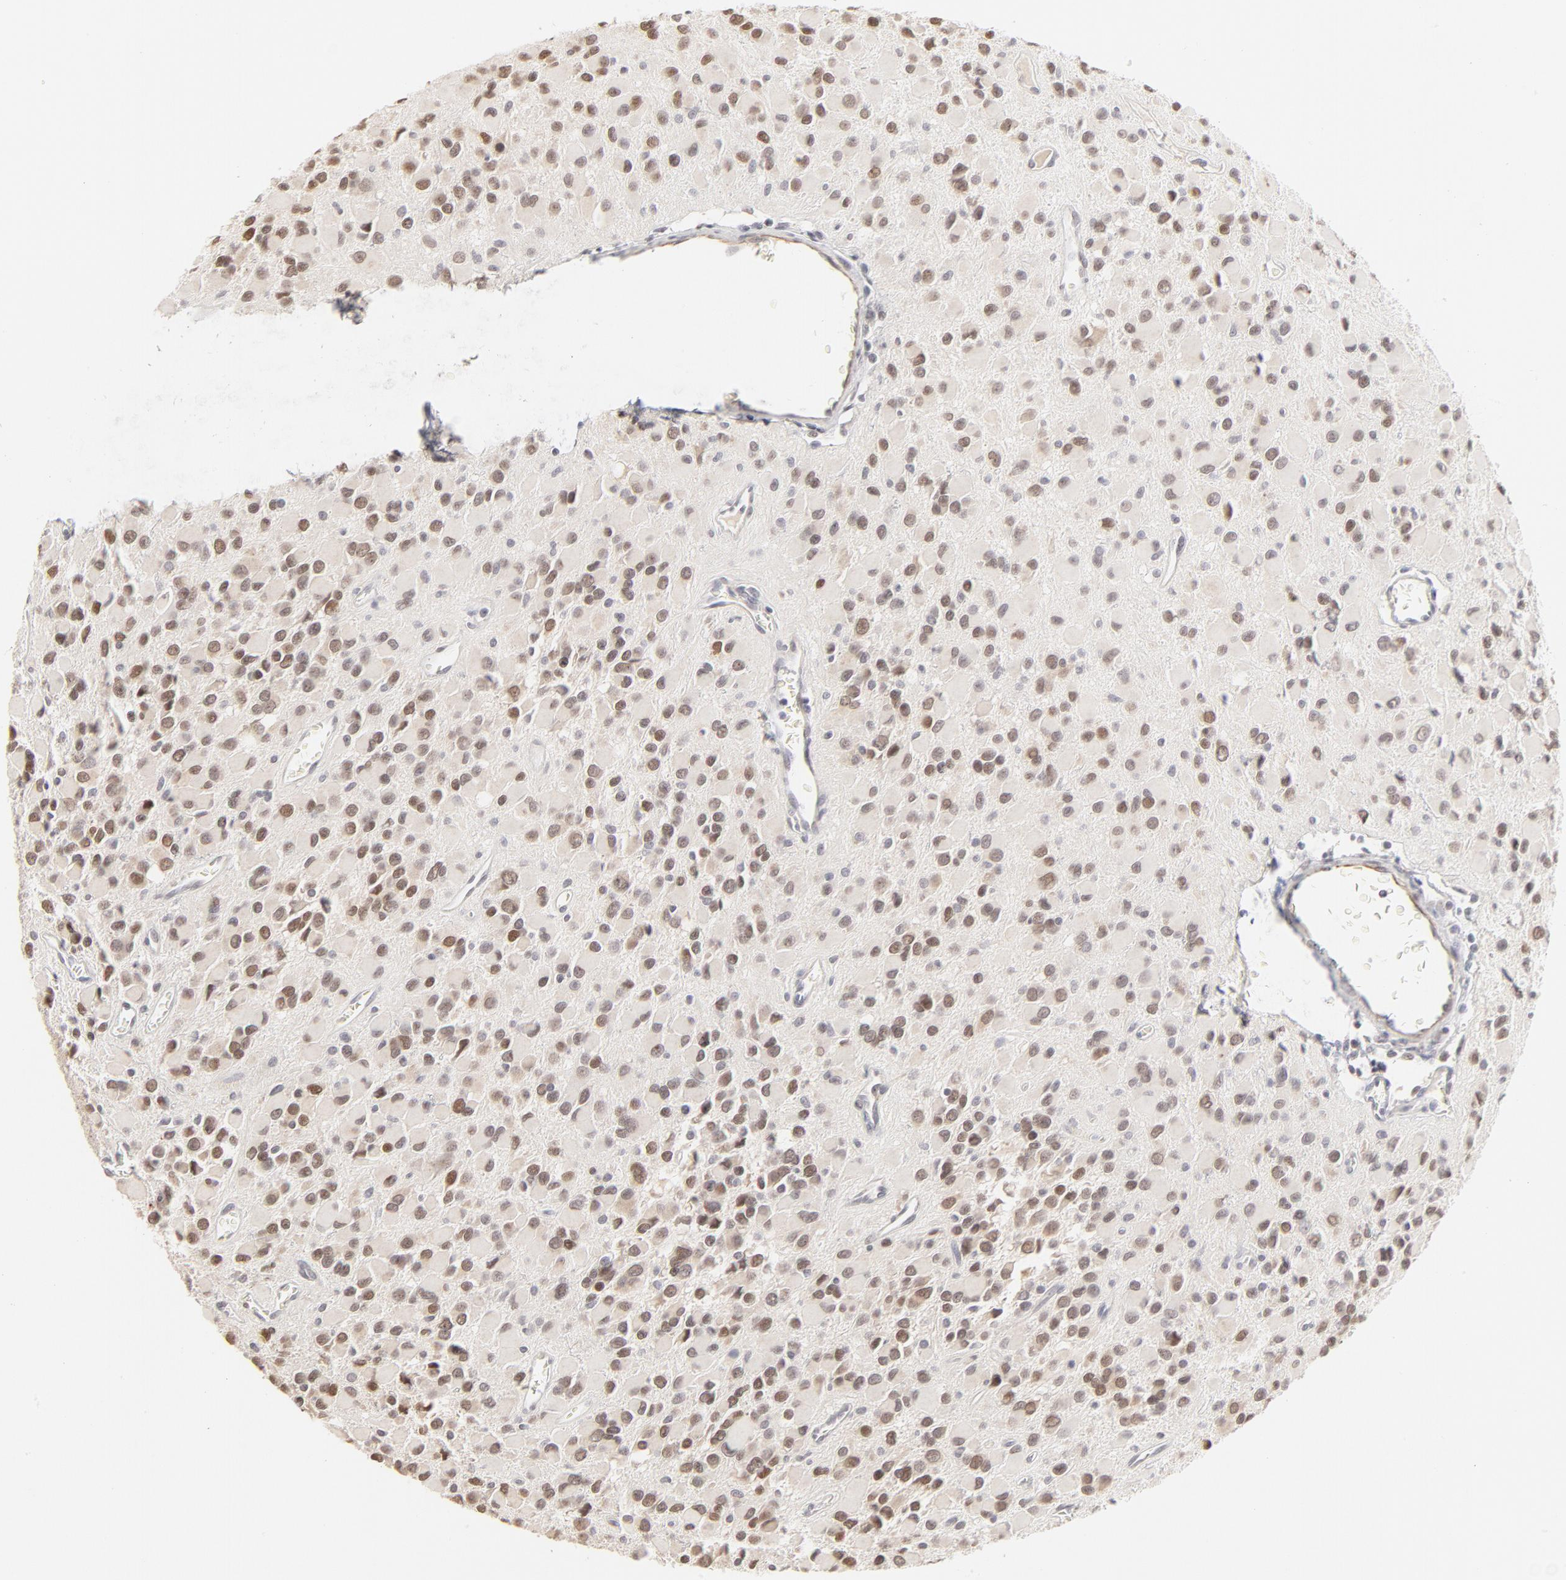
{"staining": {"intensity": "weak", "quantity": "25%-75%", "location": "nuclear"}, "tissue": "glioma", "cell_type": "Tumor cells", "image_type": "cancer", "snomed": [{"axis": "morphology", "description": "Glioma, malignant, Low grade"}, {"axis": "topography", "description": "Brain"}], "caption": "Low-grade glioma (malignant) stained for a protein (brown) shows weak nuclear positive staining in about 25%-75% of tumor cells.", "gene": "PBX3", "patient": {"sex": "male", "age": 42}}